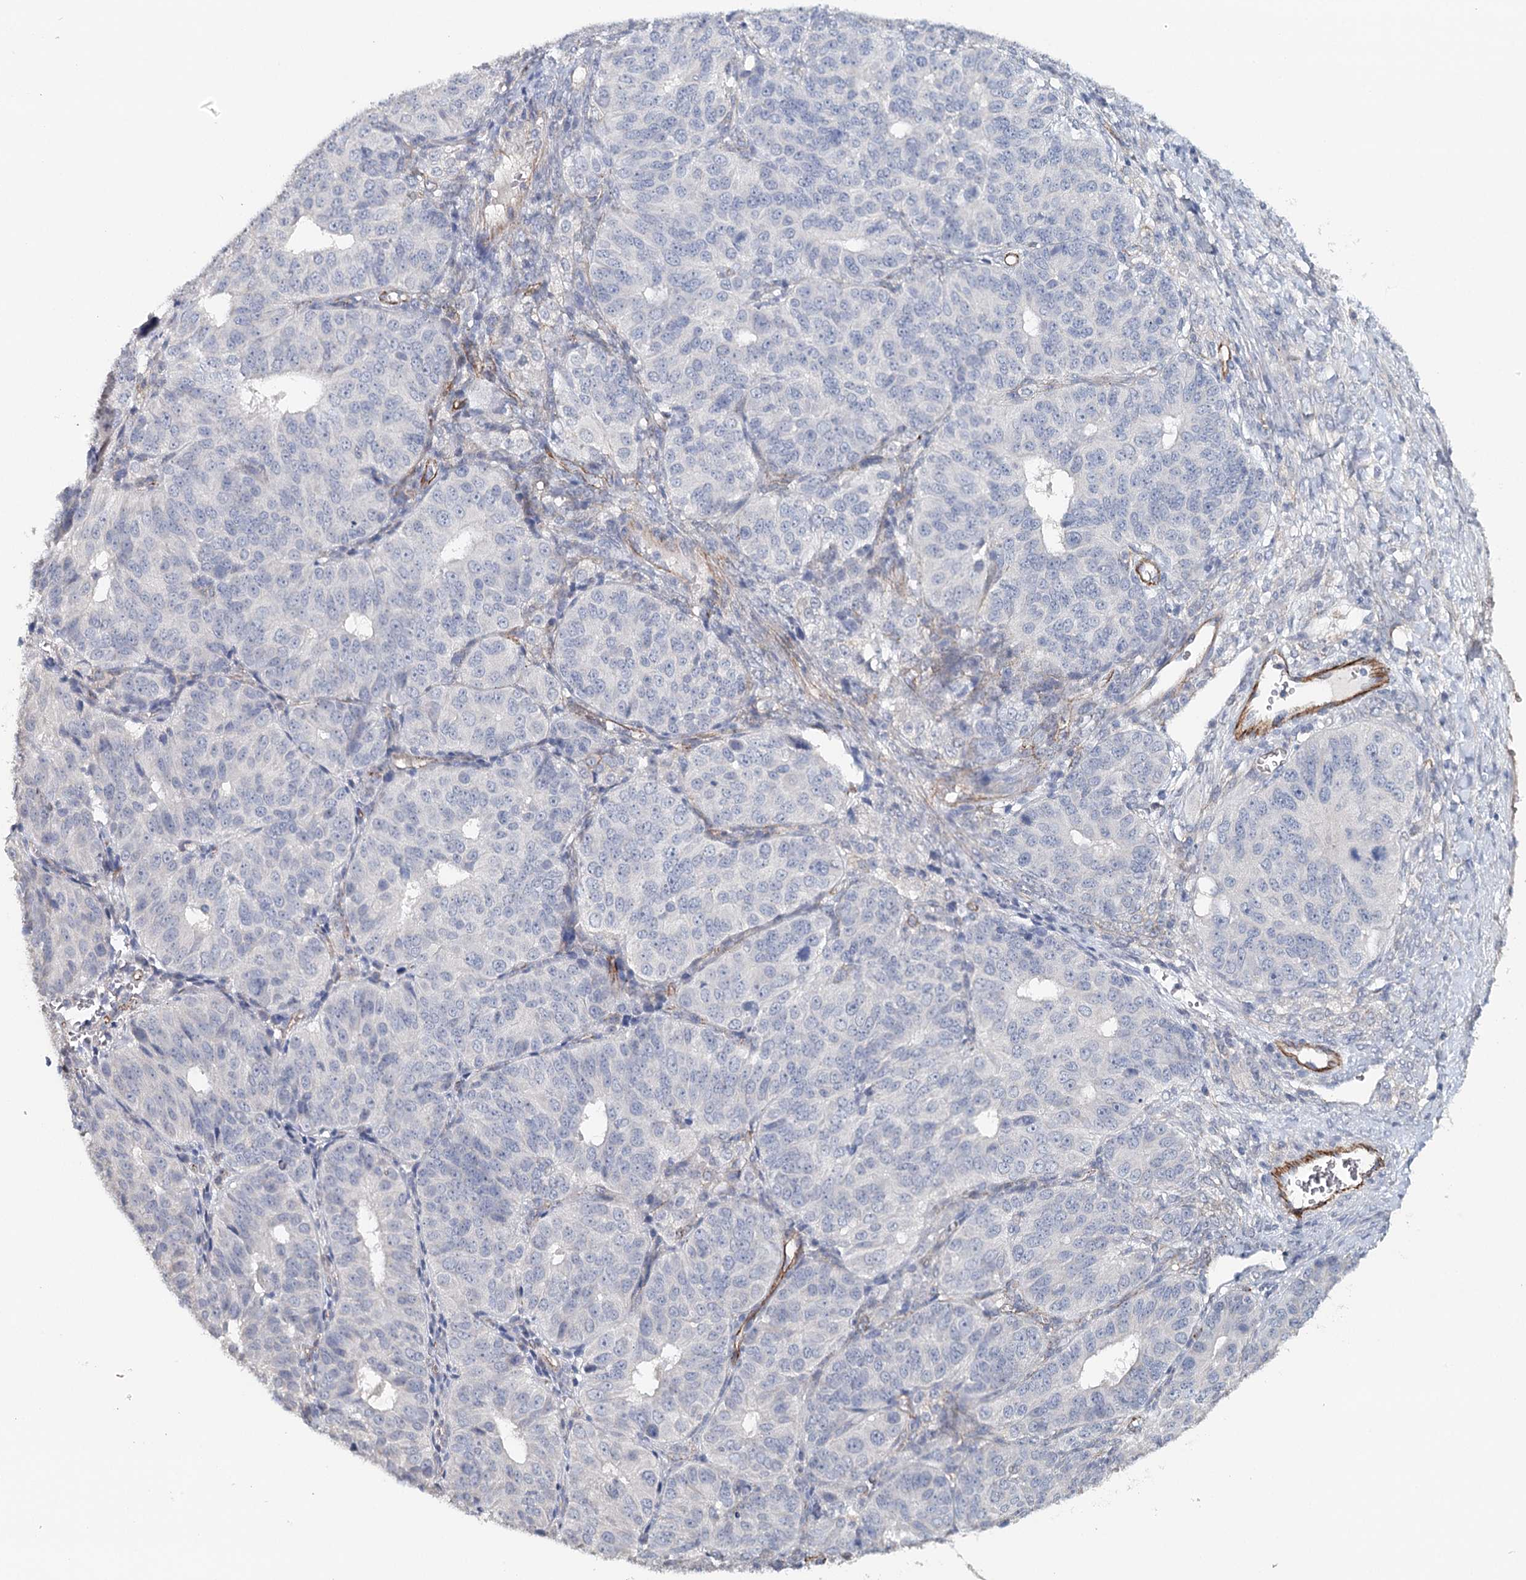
{"staining": {"intensity": "negative", "quantity": "none", "location": "none"}, "tissue": "ovarian cancer", "cell_type": "Tumor cells", "image_type": "cancer", "snomed": [{"axis": "morphology", "description": "Carcinoma, endometroid"}, {"axis": "topography", "description": "Ovary"}], "caption": "This is an immunohistochemistry micrograph of human ovarian endometroid carcinoma. There is no expression in tumor cells.", "gene": "SYNPO", "patient": {"sex": "female", "age": 51}}